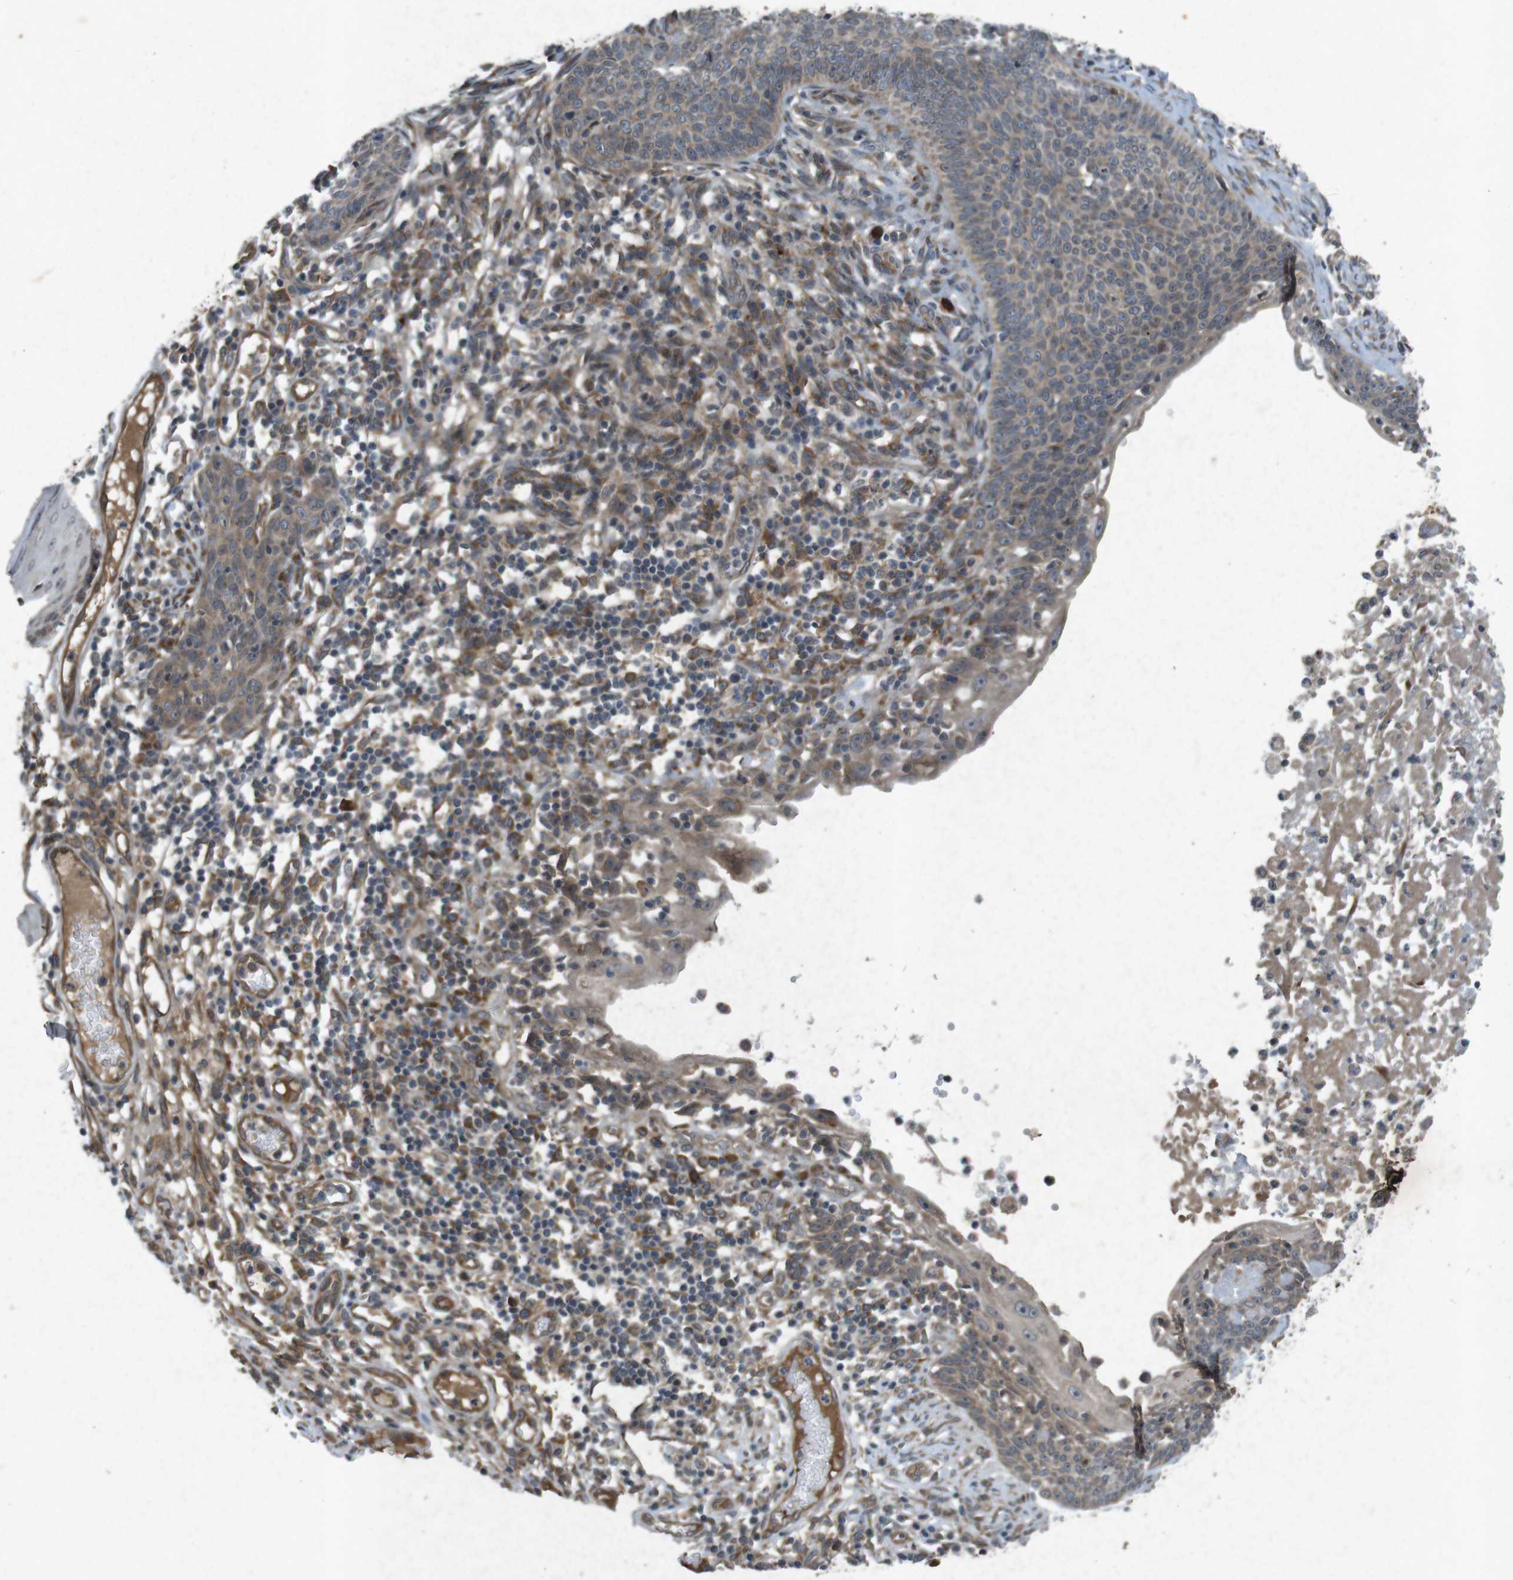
{"staining": {"intensity": "weak", "quantity": "25%-75%", "location": "cytoplasmic/membranous"}, "tissue": "skin cancer", "cell_type": "Tumor cells", "image_type": "cancer", "snomed": [{"axis": "morphology", "description": "Normal tissue, NOS"}, {"axis": "morphology", "description": "Basal cell carcinoma"}, {"axis": "topography", "description": "Skin"}], "caption": "Human skin basal cell carcinoma stained for a protein (brown) demonstrates weak cytoplasmic/membranous positive positivity in approximately 25%-75% of tumor cells.", "gene": "FLCN", "patient": {"sex": "male", "age": 87}}